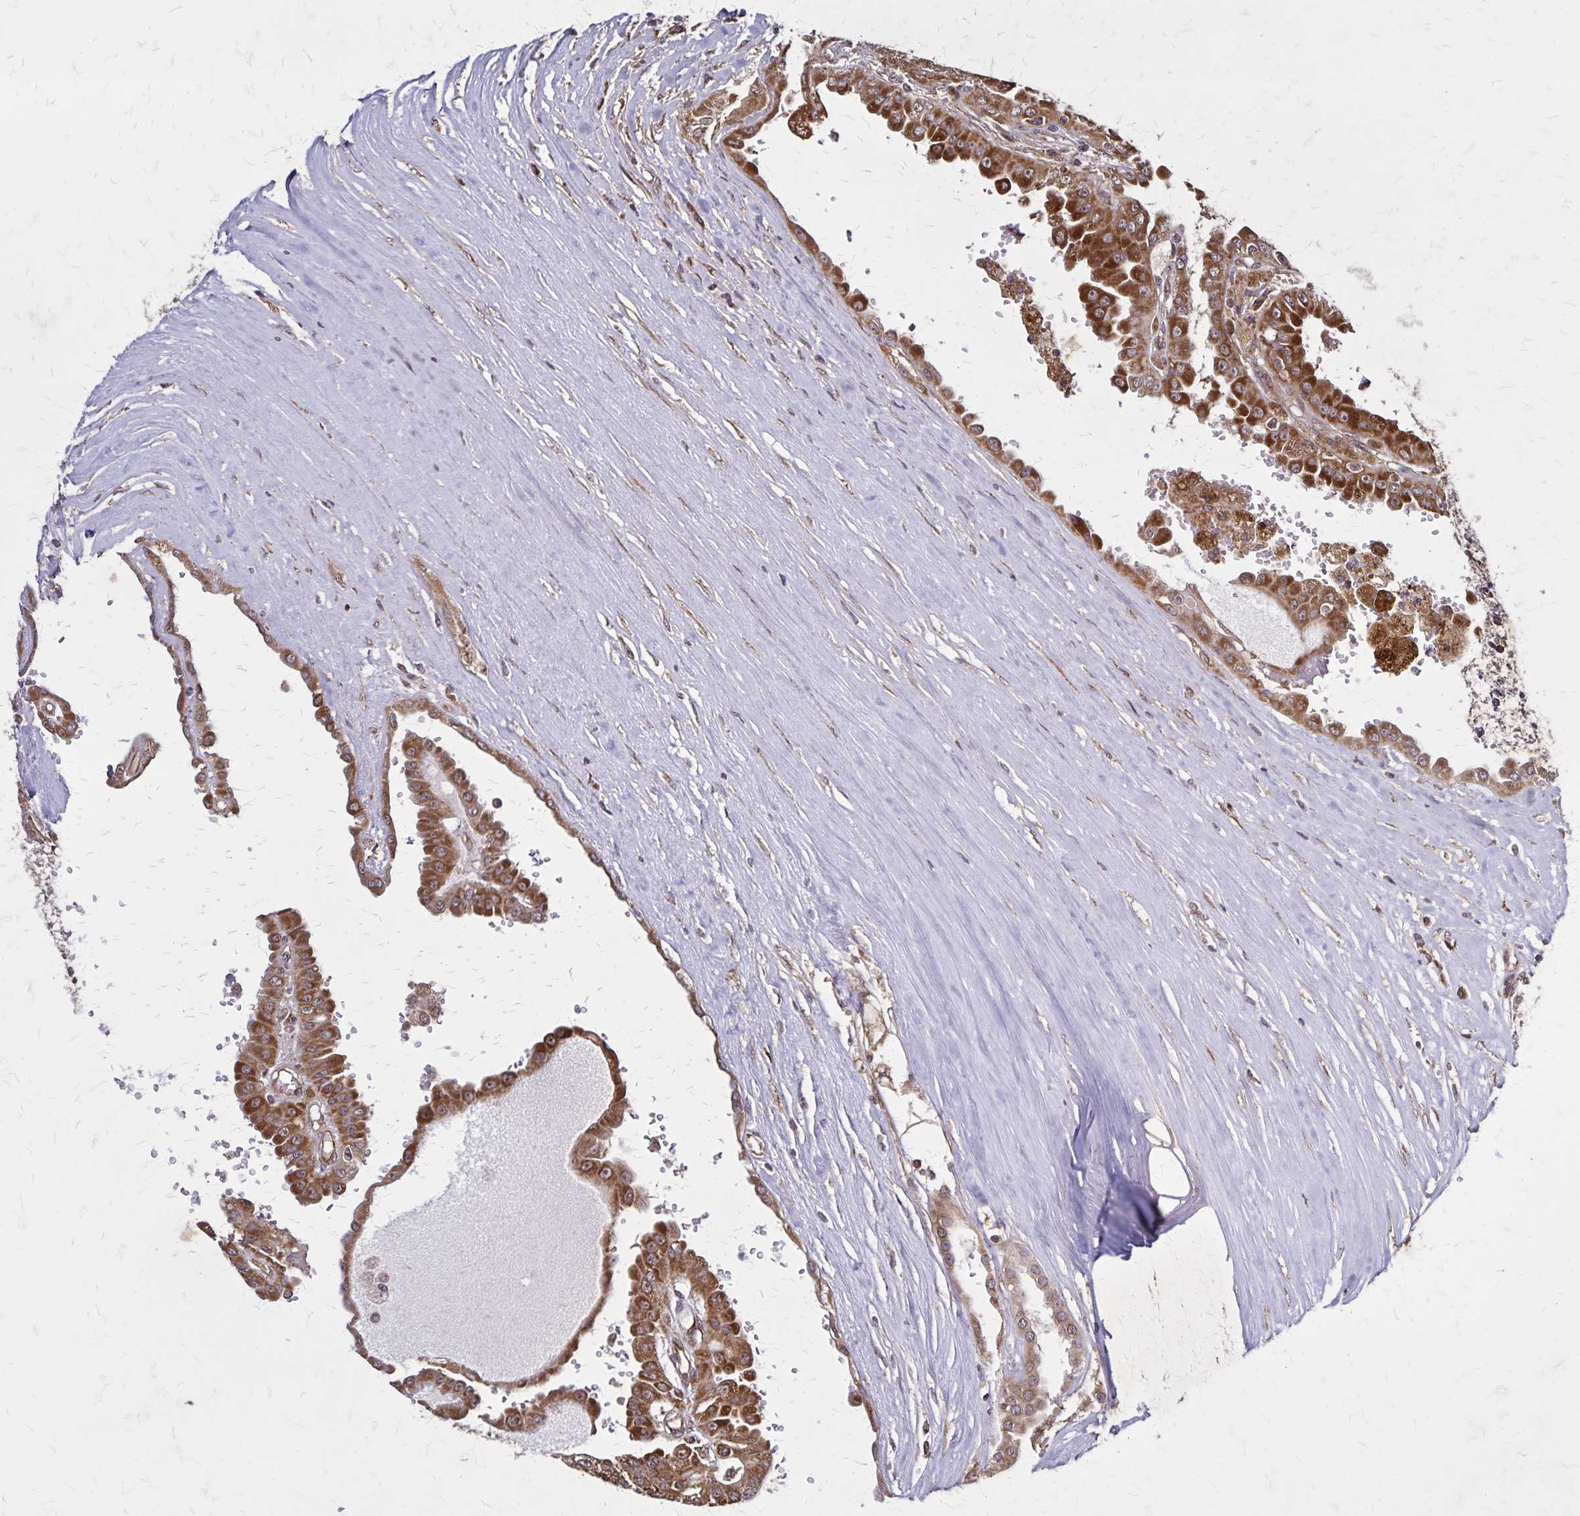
{"staining": {"intensity": "strong", "quantity": ">75%", "location": "cytoplasmic/membranous"}, "tissue": "renal cancer", "cell_type": "Tumor cells", "image_type": "cancer", "snomed": [{"axis": "morphology", "description": "Adenocarcinoma, NOS"}, {"axis": "topography", "description": "Kidney"}], "caption": "Renal adenocarcinoma stained with DAB immunohistochemistry (IHC) exhibits high levels of strong cytoplasmic/membranous expression in approximately >75% of tumor cells.", "gene": "NFS1", "patient": {"sex": "male", "age": 58}}